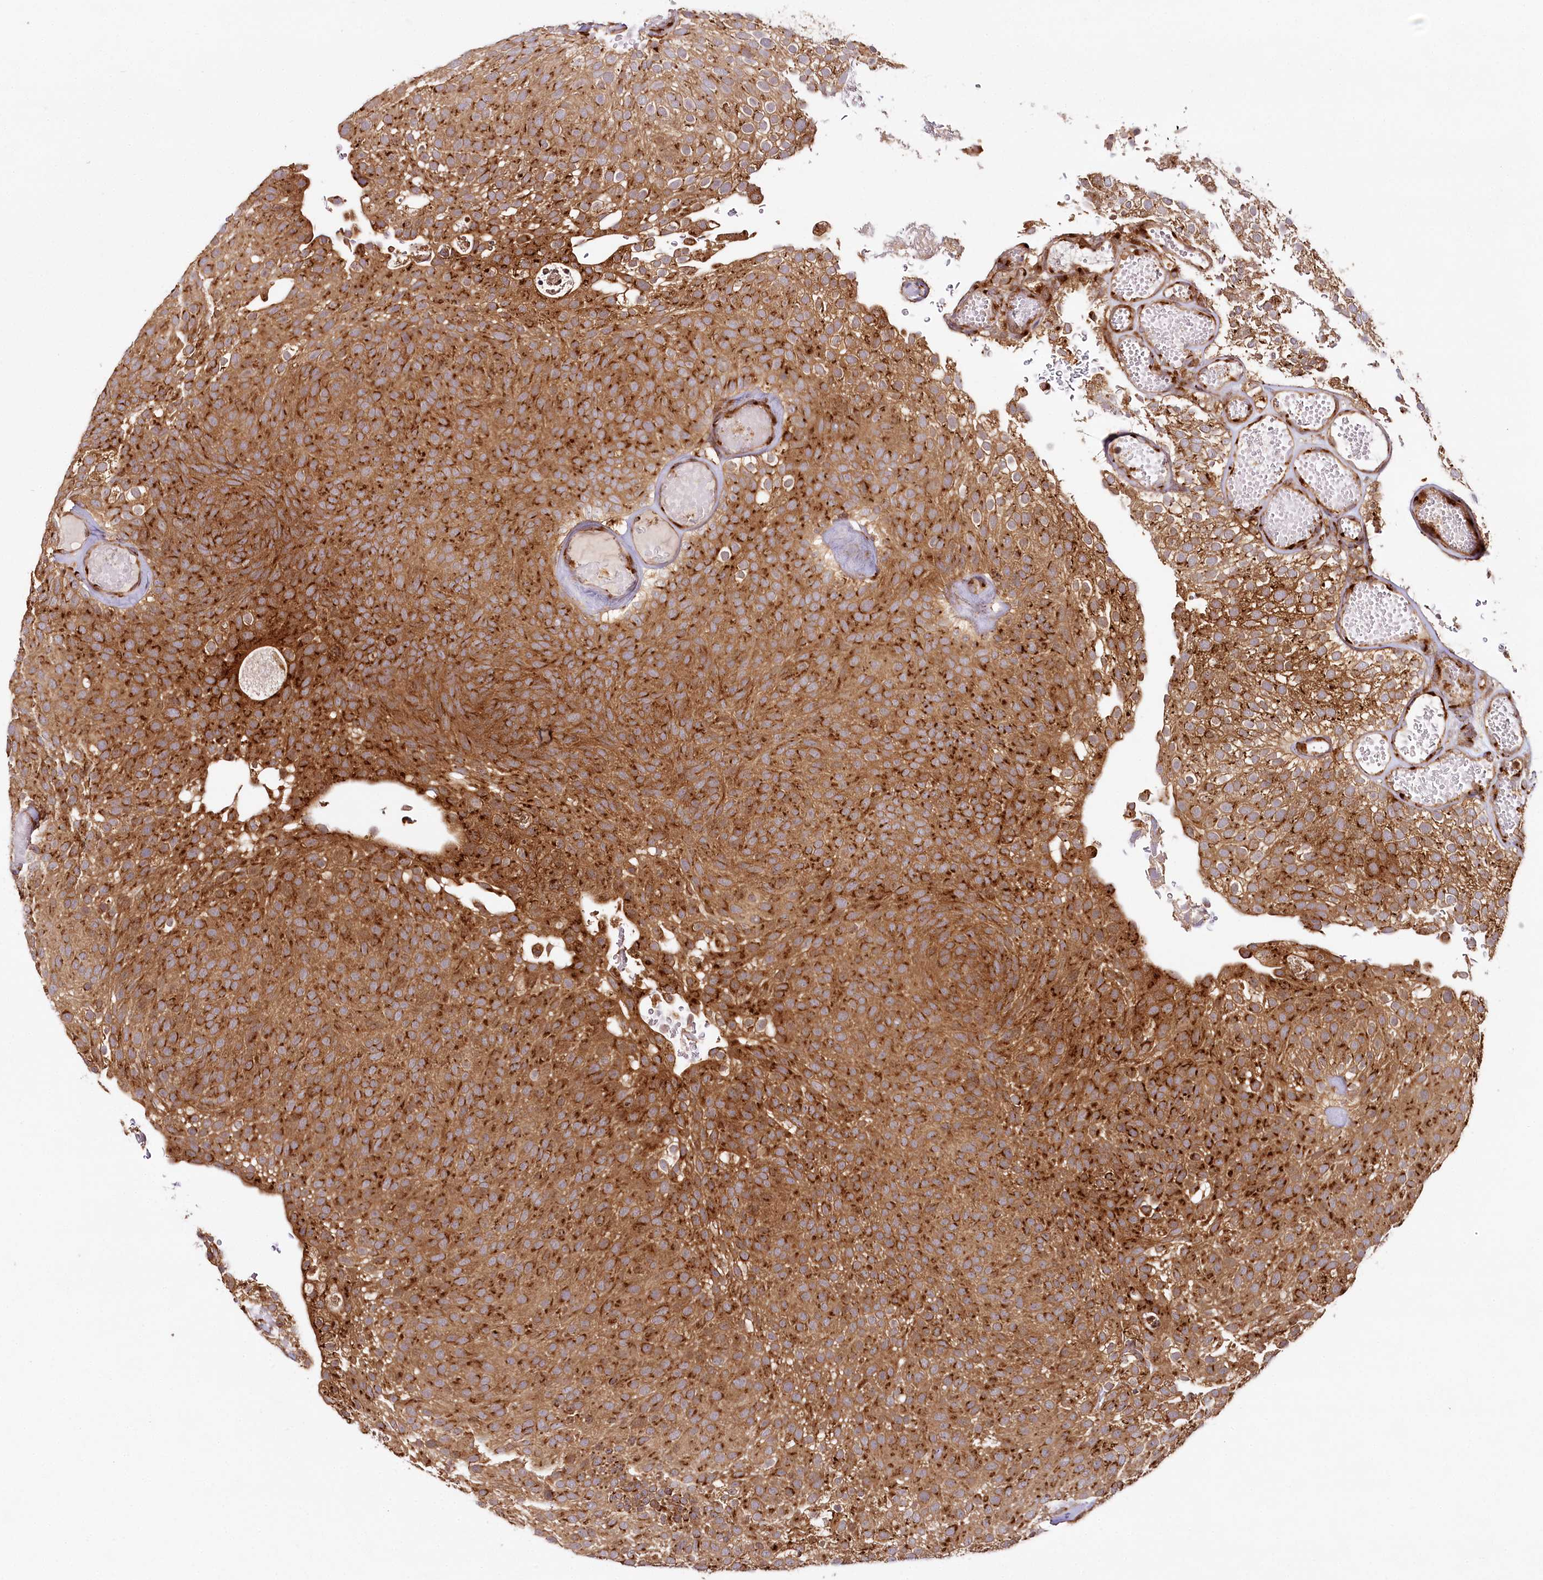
{"staining": {"intensity": "strong", "quantity": ">75%", "location": "cytoplasmic/membranous"}, "tissue": "urothelial cancer", "cell_type": "Tumor cells", "image_type": "cancer", "snomed": [{"axis": "morphology", "description": "Urothelial carcinoma, Low grade"}, {"axis": "topography", "description": "Urinary bladder"}], "caption": "Protein staining by immunohistochemistry (IHC) demonstrates strong cytoplasmic/membranous positivity in about >75% of tumor cells in urothelial cancer.", "gene": "COPG1", "patient": {"sex": "male", "age": 78}}